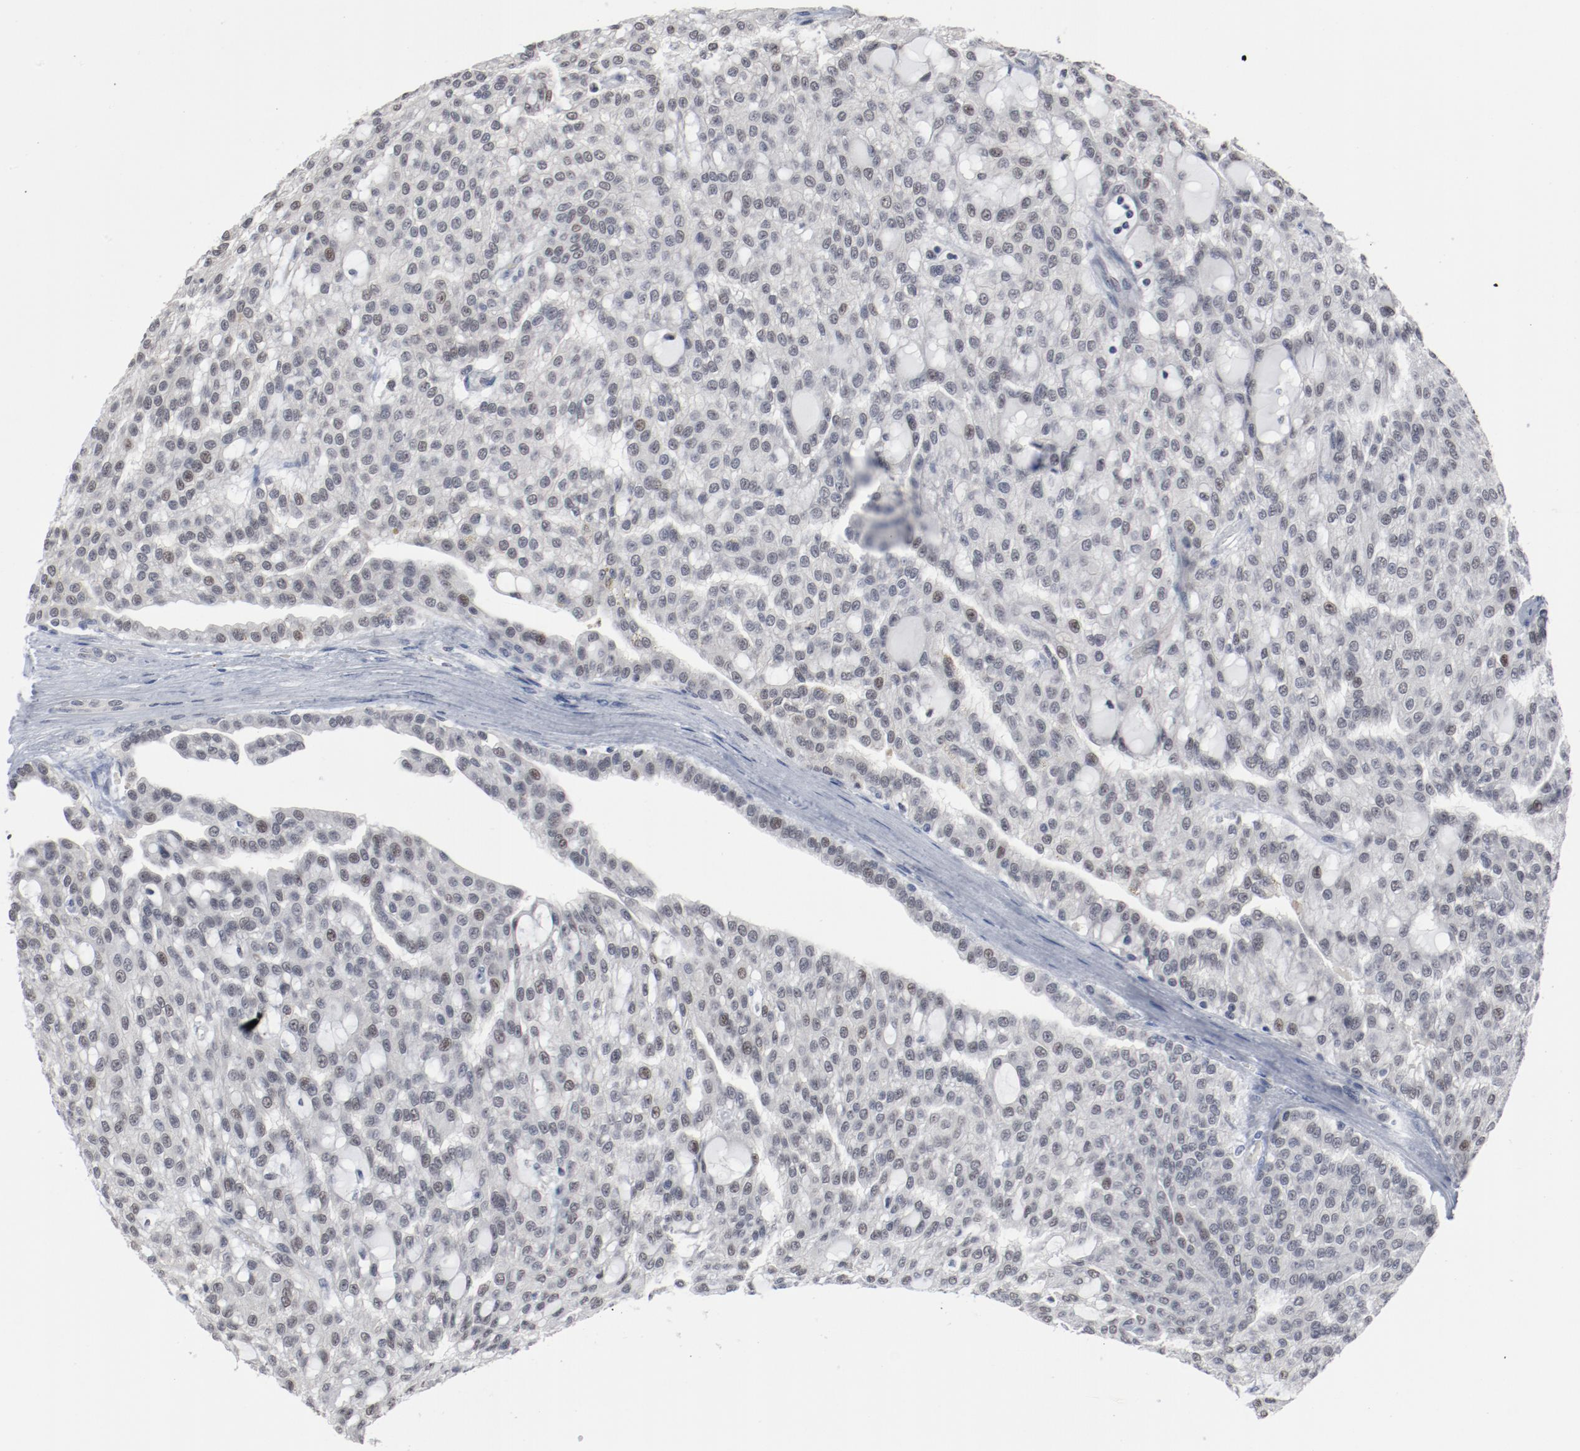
{"staining": {"intensity": "negative", "quantity": "none", "location": "none"}, "tissue": "renal cancer", "cell_type": "Tumor cells", "image_type": "cancer", "snomed": [{"axis": "morphology", "description": "Adenocarcinoma, NOS"}, {"axis": "topography", "description": "Kidney"}], "caption": "A high-resolution micrograph shows IHC staining of adenocarcinoma (renal), which displays no significant positivity in tumor cells. (Stains: DAB immunohistochemistry with hematoxylin counter stain, Microscopy: brightfield microscopy at high magnification).", "gene": "FOXN2", "patient": {"sex": "male", "age": 63}}